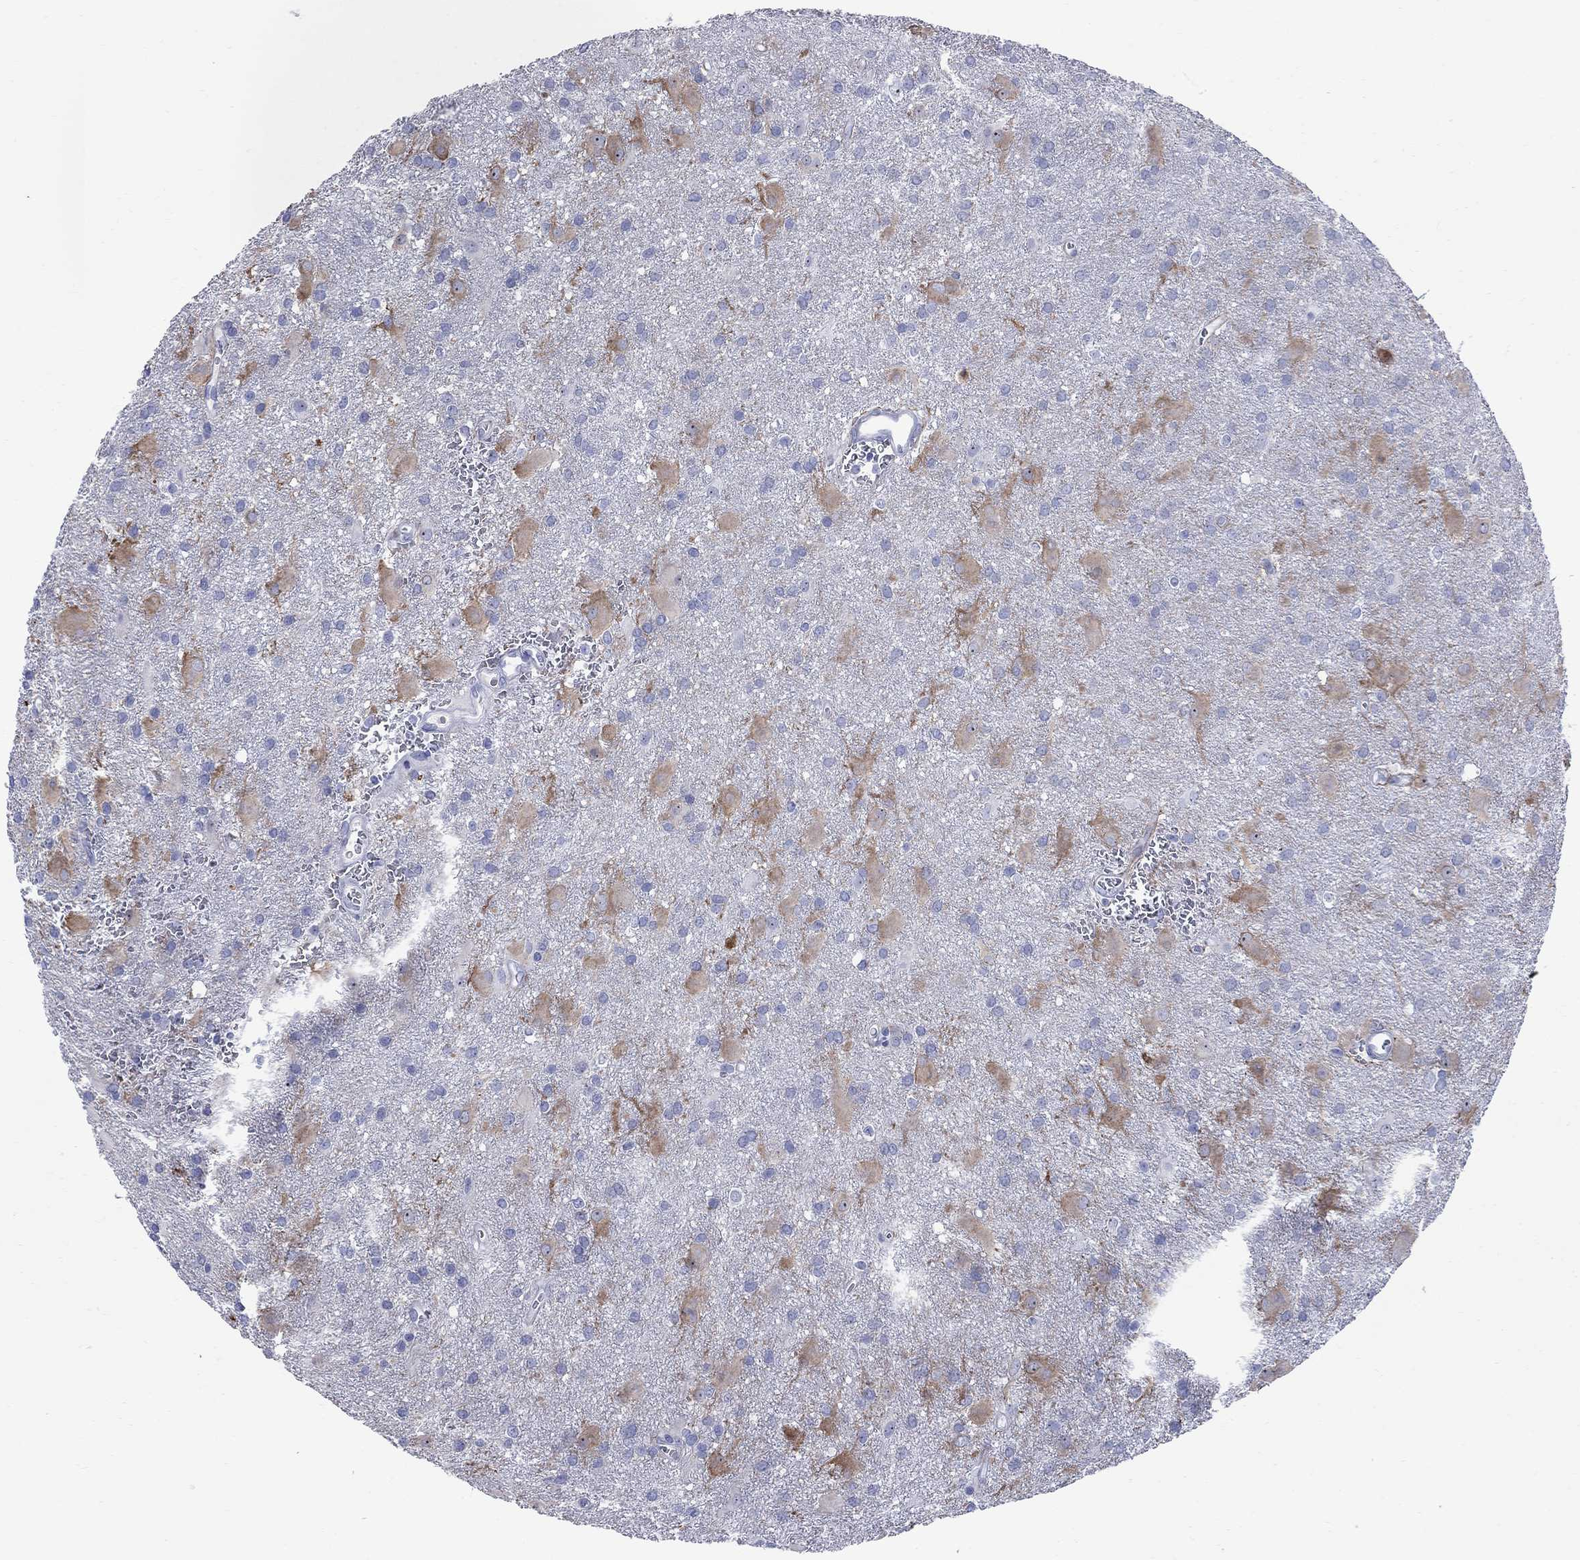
{"staining": {"intensity": "moderate", "quantity": "<25%", "location": "cytoplasmic/membranous"}, "tissue": "glioma", "cell_type": "Tumor cells", "image_type": "cancer", "snomed": [{"axis": "morphology", "description": "Glioma, malignant, Low grade"}, {"axis": "topography", "description": "Brain"}], "caption": "IHC of human glioma exhibits low levels of moderate cytoplasmic/membranous staining in about <25% of tumor cells. The staining was performed using DAB, with brown indicating positive protein expression. Nuclei are stained blue with hematoxylin.", "gene": "TACC3", "patient": {"sex": "male", "age": 58}}